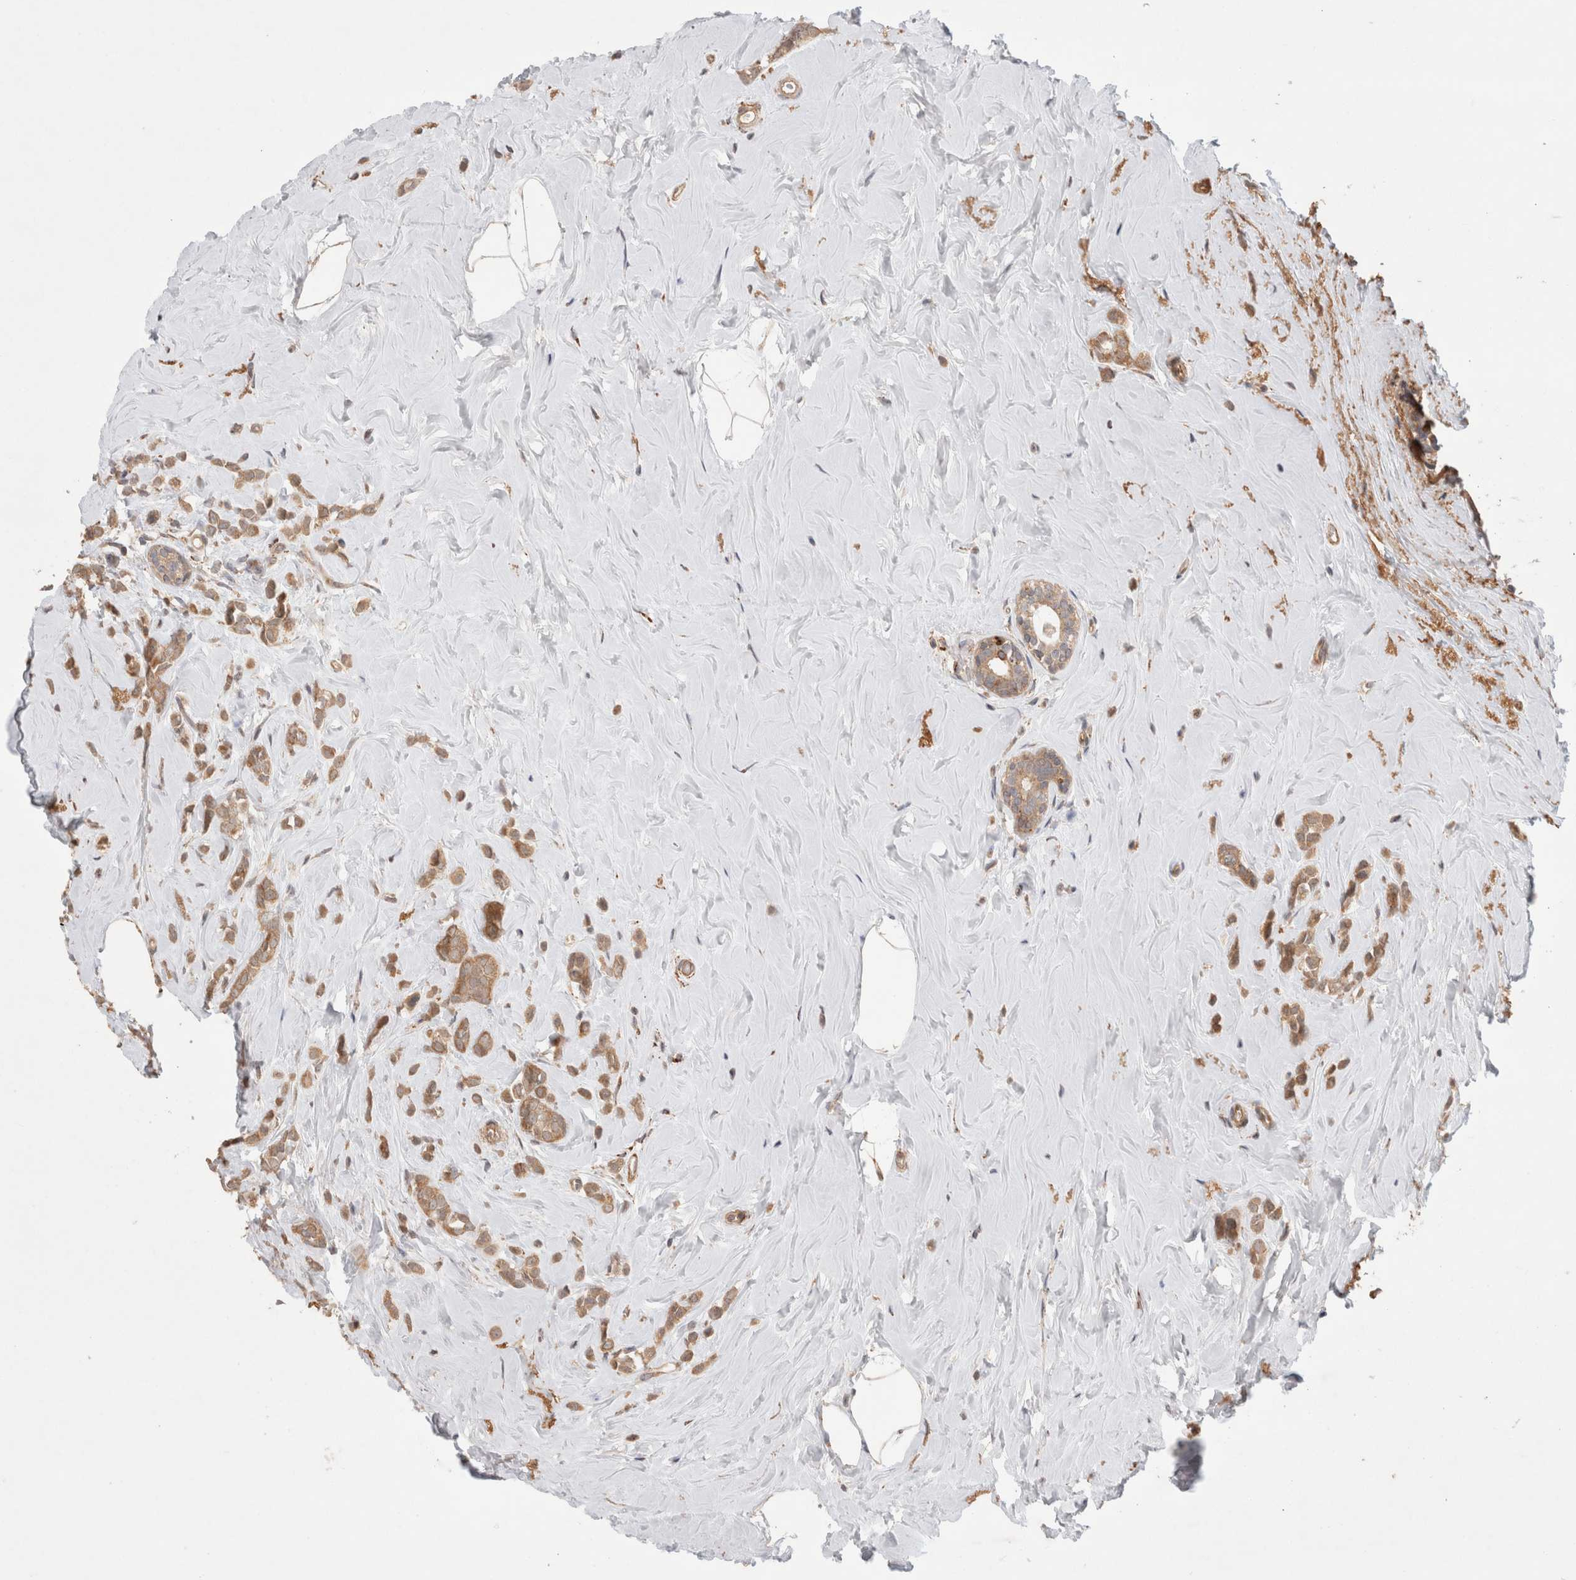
{"staining": {"intensity": "moderate", "quantity": ">75%", "location": "cytoplasmic/membranous"}, "tissue": "breast cancer", "cell_type": "Tumor cells", "image_type": "cancer", "snomed": [{"axis": "morphology", "description": "Lobular carcinoma"}, {"axis": "topography", "description": "Breast"}], "caption": "High-power microscopy captured an IHC micrograph of breast cancer, revealing moderate cytoplasmic/membranous expression in about >75% of tumor cells.", "gene": "HROB", "patient": {"sex": "female", "age": 47}}